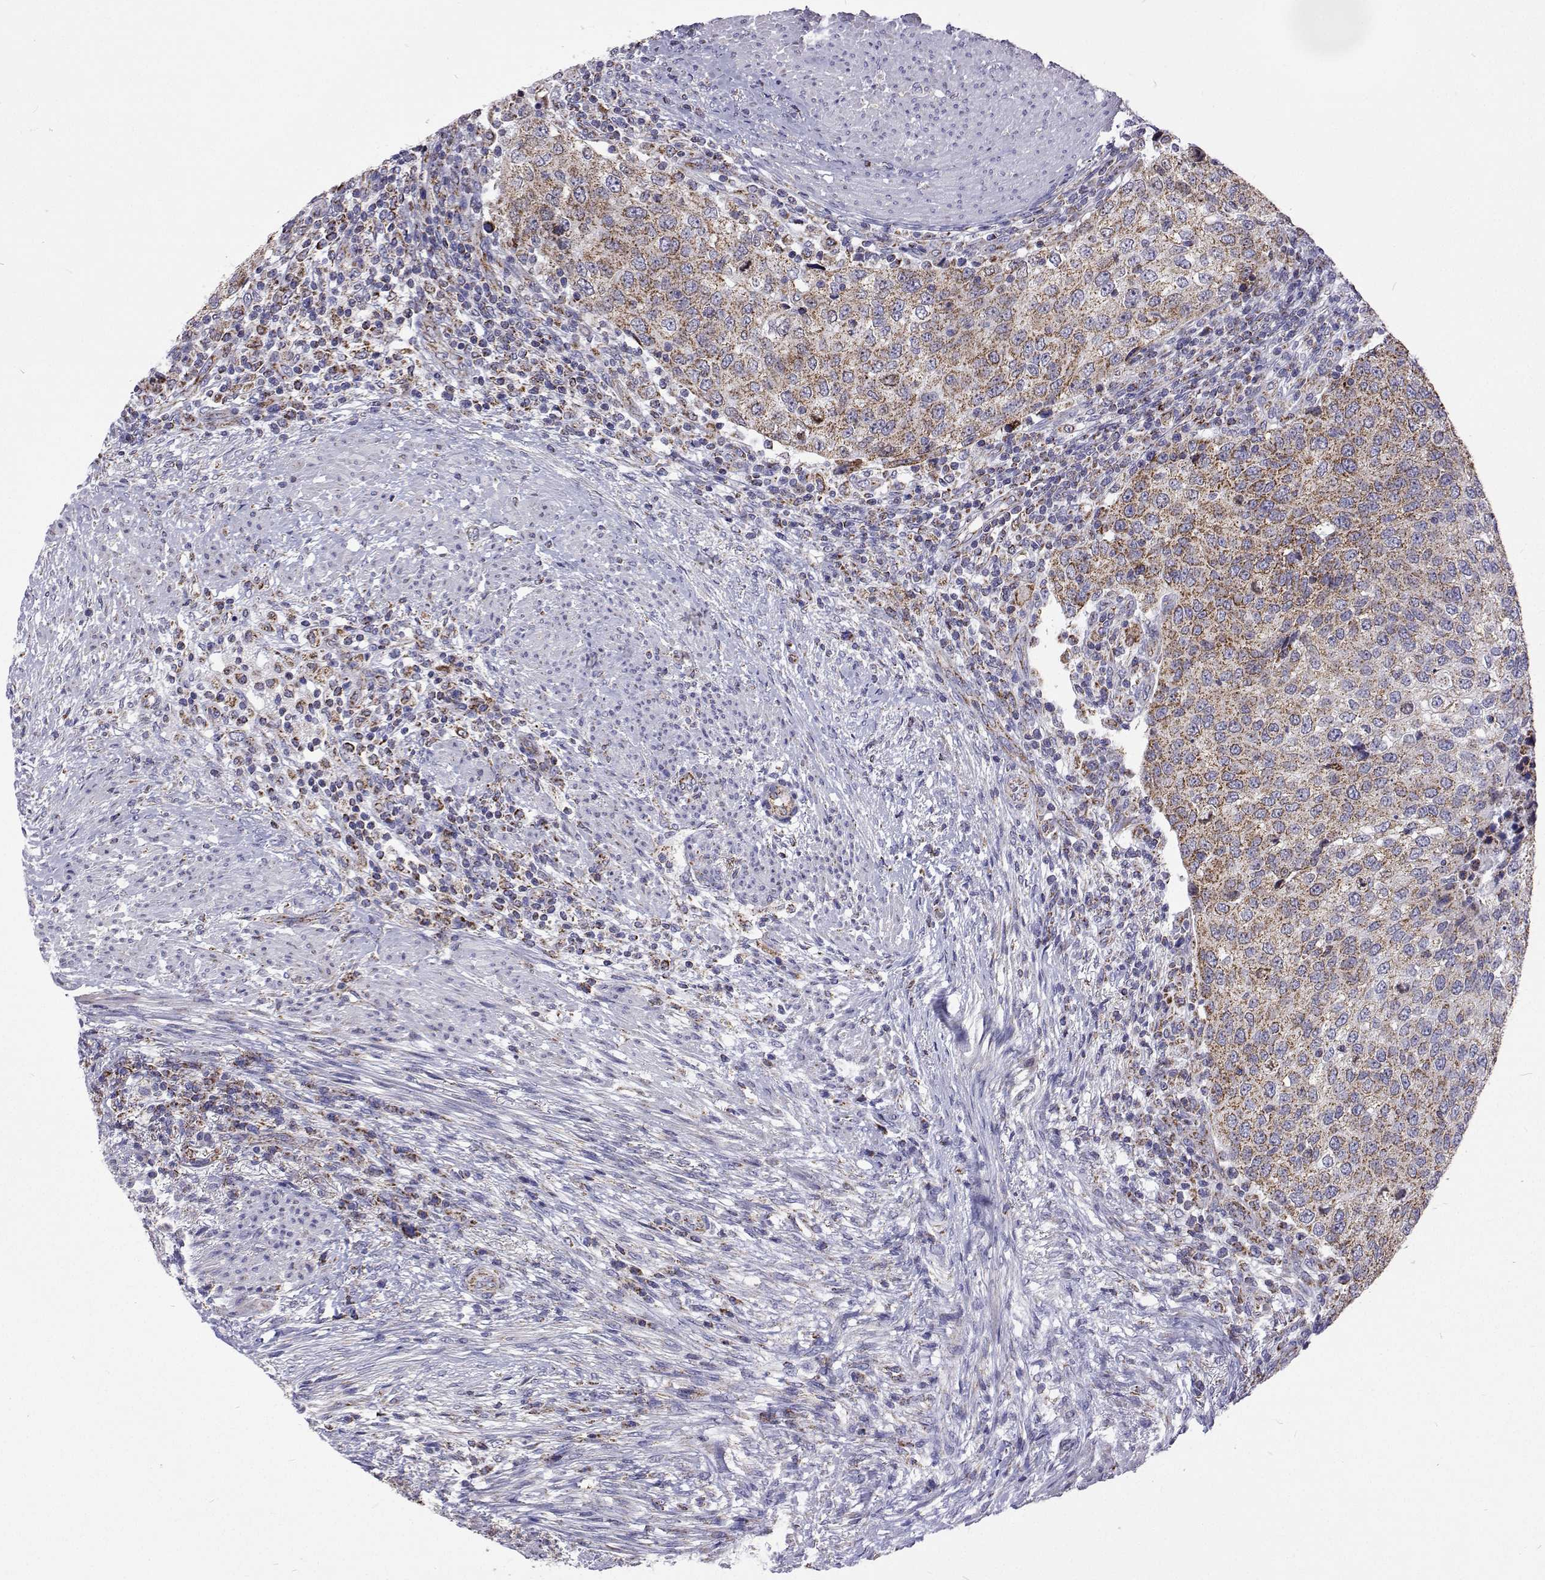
{"staining": {"intensity": "weak", "quantity": ">75%", "location": "cytoplasmic/membranous"}, "tissue": "urothelial cancer", "cell_type": "Tumor cells", "image_type": "cancer", "snomed": [{"axis": "morphology", "description": "Urothelial carcinoma, High grade"}, {"axis": "topography", "description": "Urinary bladder"}], "caption": "High-grade urothelial carcinoma stained with DAB (3,3'-diaminobenzidine) immunohistochemistry (IHC) reveals low levels of weak cytoplasmic/membranous staining in approximately >75% of tumor cells. (brown staining indicates protein expression, while blue staining denotes nuclei).", "gene": "MCCC2", "patient": {"sex": "female", "age": 78}}